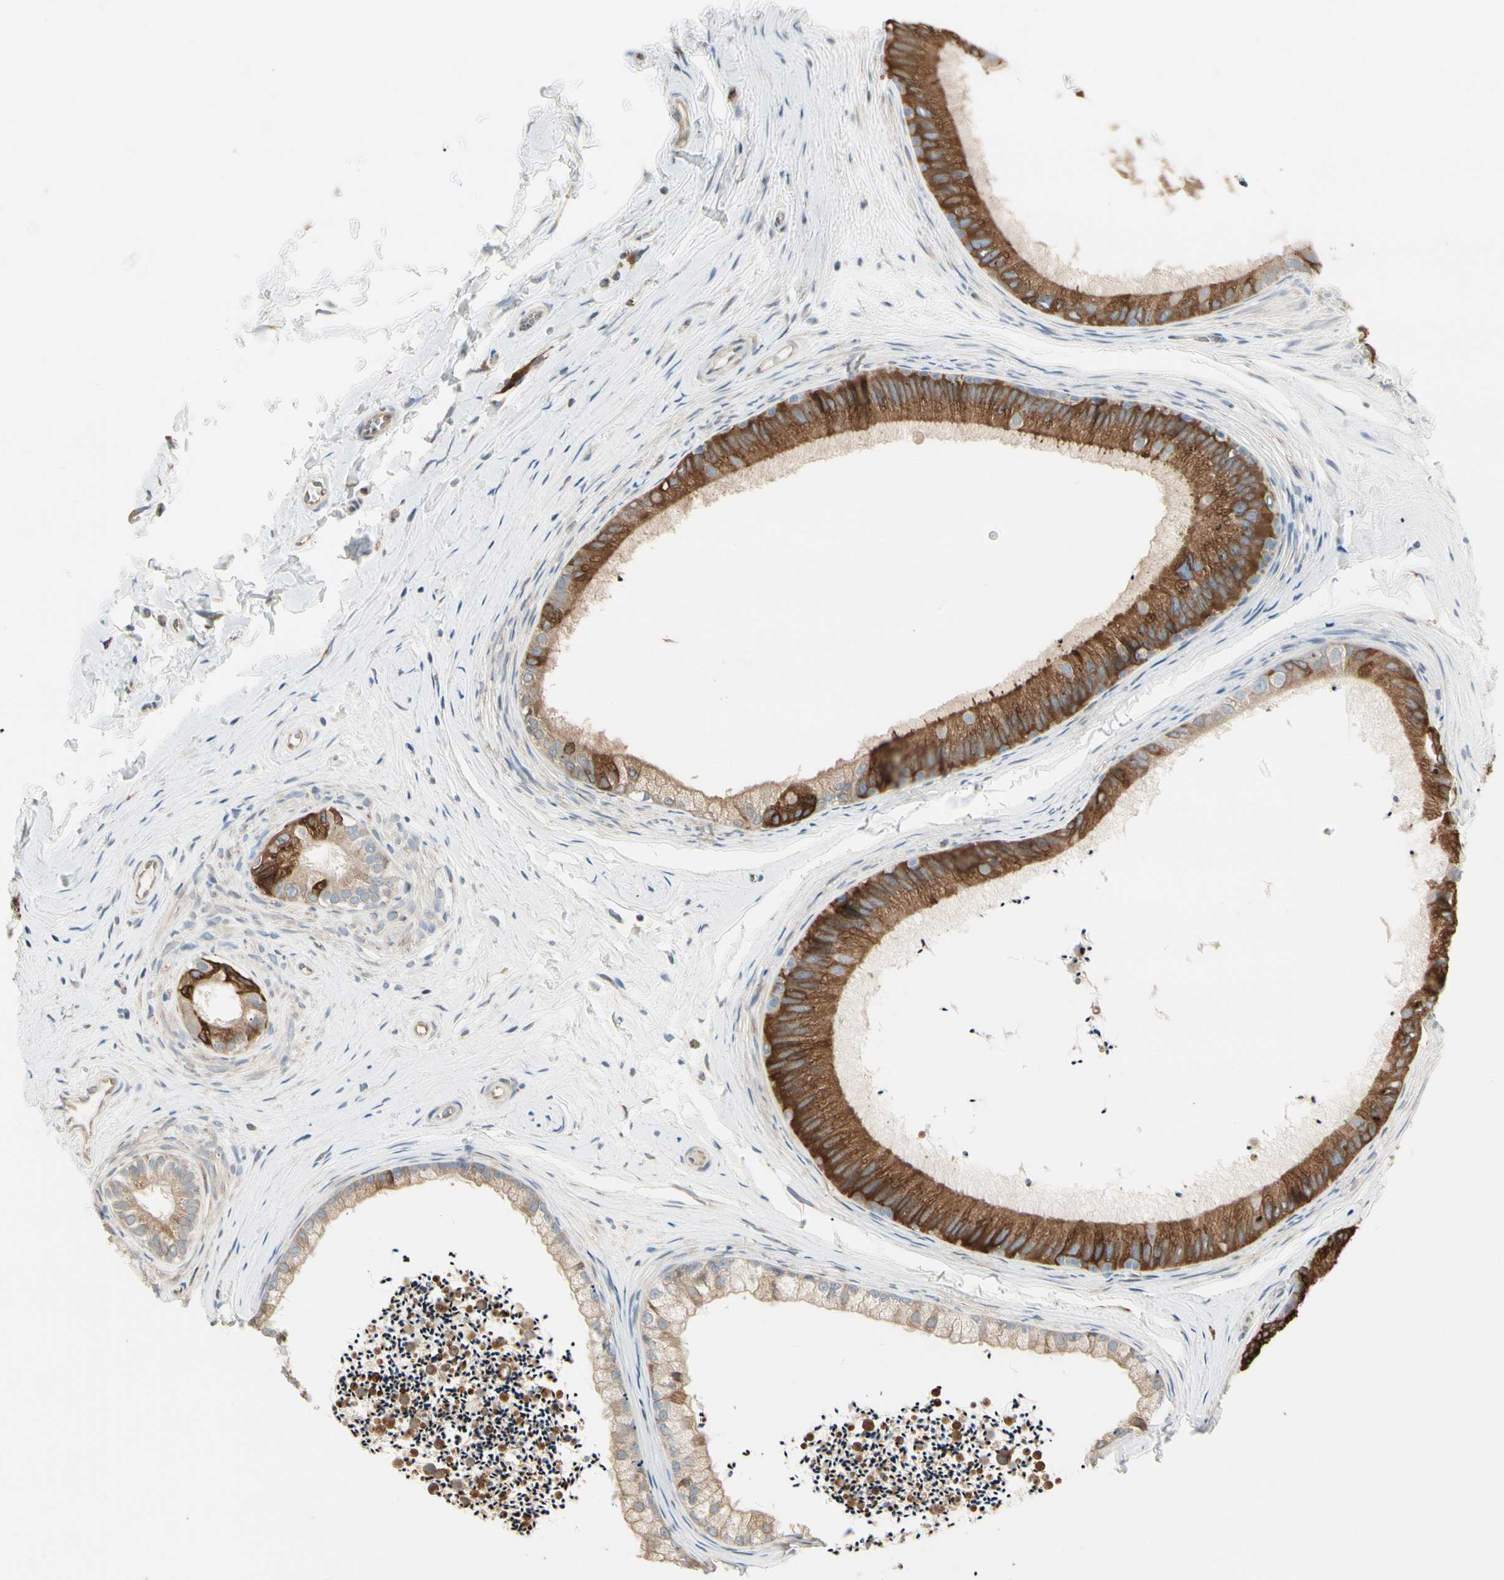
{"staining": {"intensity": "strong", "quantity": "25%-75%", "location": "cytoplasmic/membranous"}, "tissue": "epididymis", "cell_type": "Glandular cells", "image_type": "normal", "snomed": [{"axis": "morphology", "description": "Normal tissue, NOS"}, {"axis": "topography", "description": "Epididymis"}], "caption": "An immunohistochemistry (IHC) histopathology image of normal tissue is shown. Protein staining in brown labels strong cytoplasmic/membranous positivity in epididymis within glandular cells.", "gene": "NUCB2", "patient": {"sex": "male", "age": 56}}